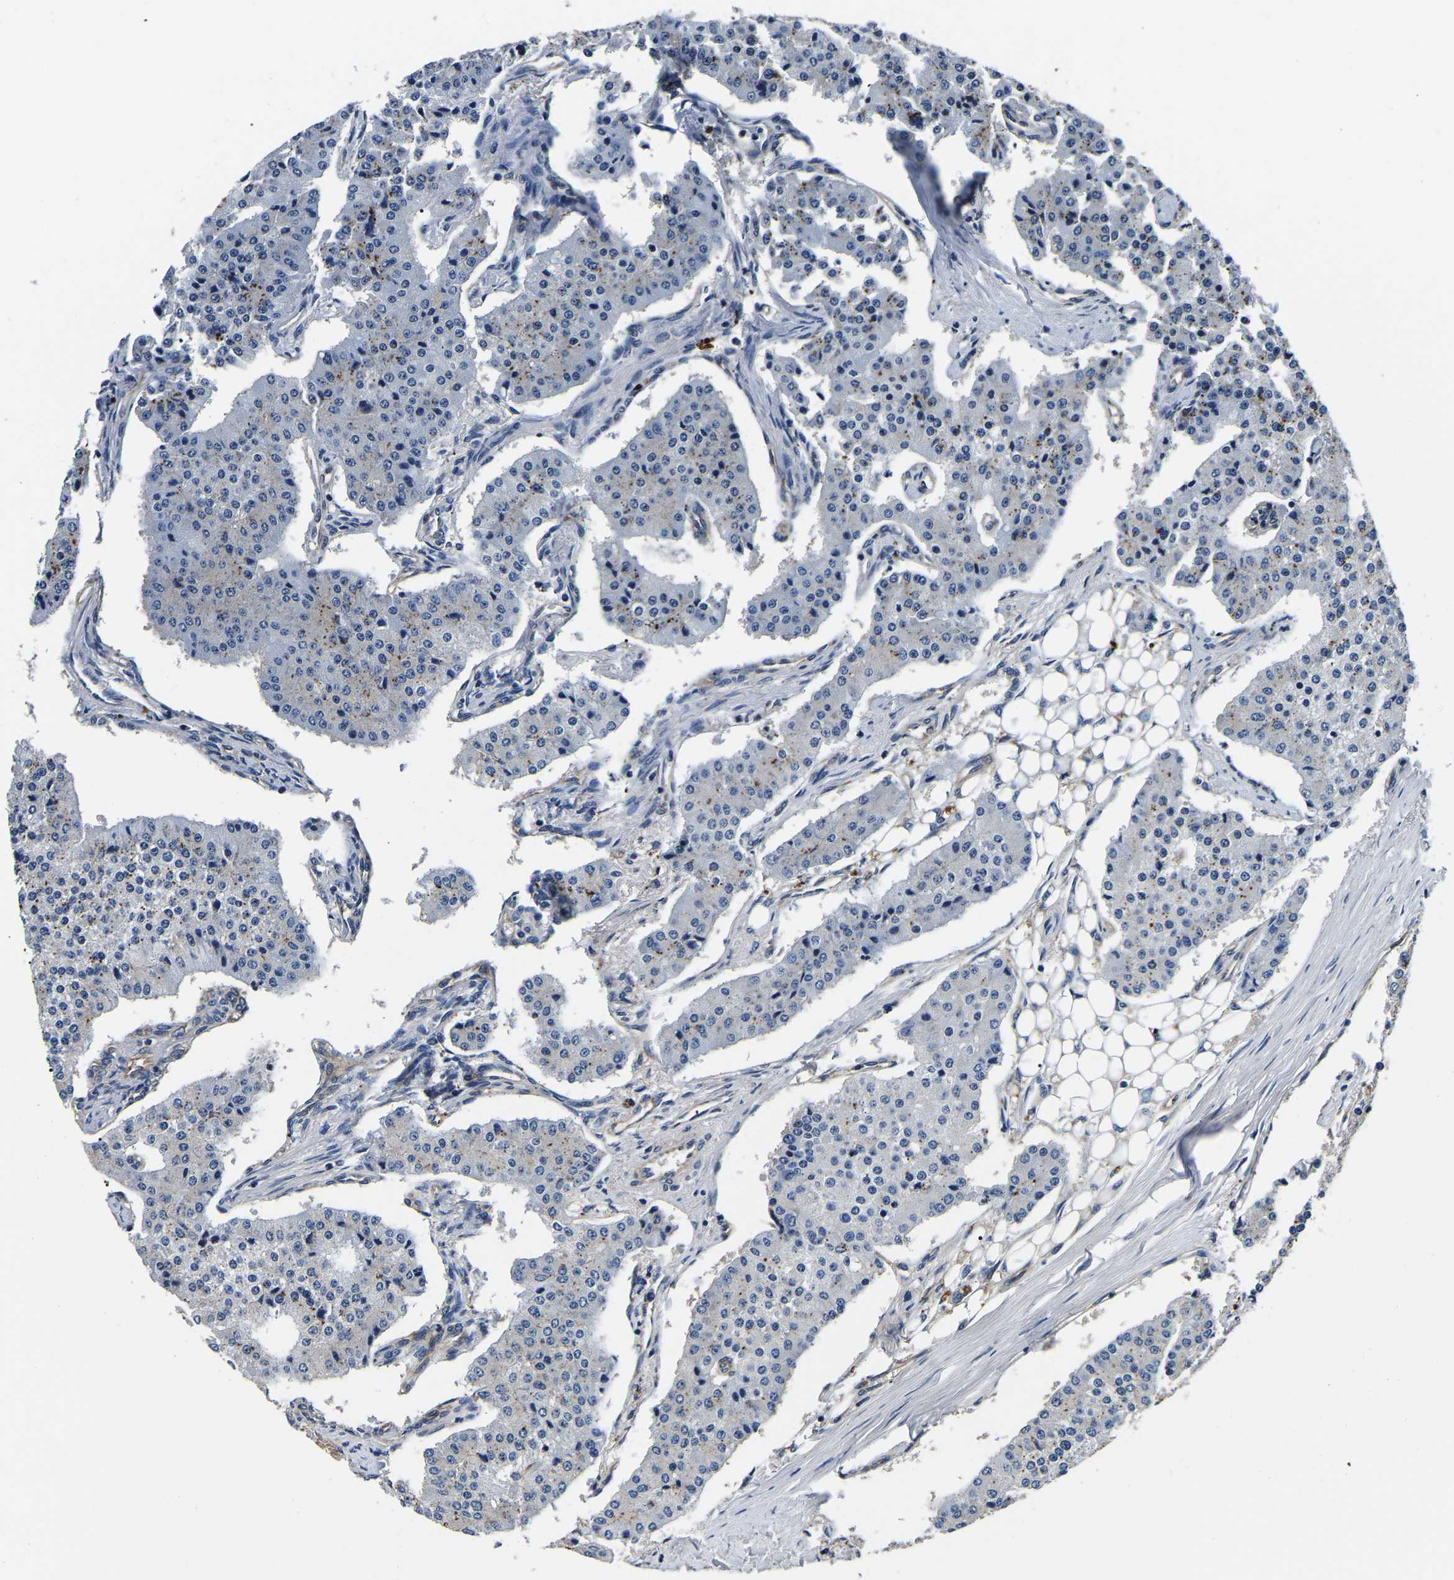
{"staining": {"intensity": "negative", "quantity": "none", "location": "none"}, "tissue": "carcinoid", "cell_type": "Tumor cells", "image_type": "cancer", "snomed": [{"axis": "morphology", "description": "Carcinoid, malignant, NOS"}, {"axis": "topography", "description": "Colon"}], "caption": "Immunohistochemistry (IHC) photomicrograph of neoplastic tissue: human malignant carcinoid stained with DAB (3,3'-diaminobenzidine) reveals no significant protein staining in tumor cells.", "gene": "SH3GLB1", "patient": {"sex": "female", "age": 52}}